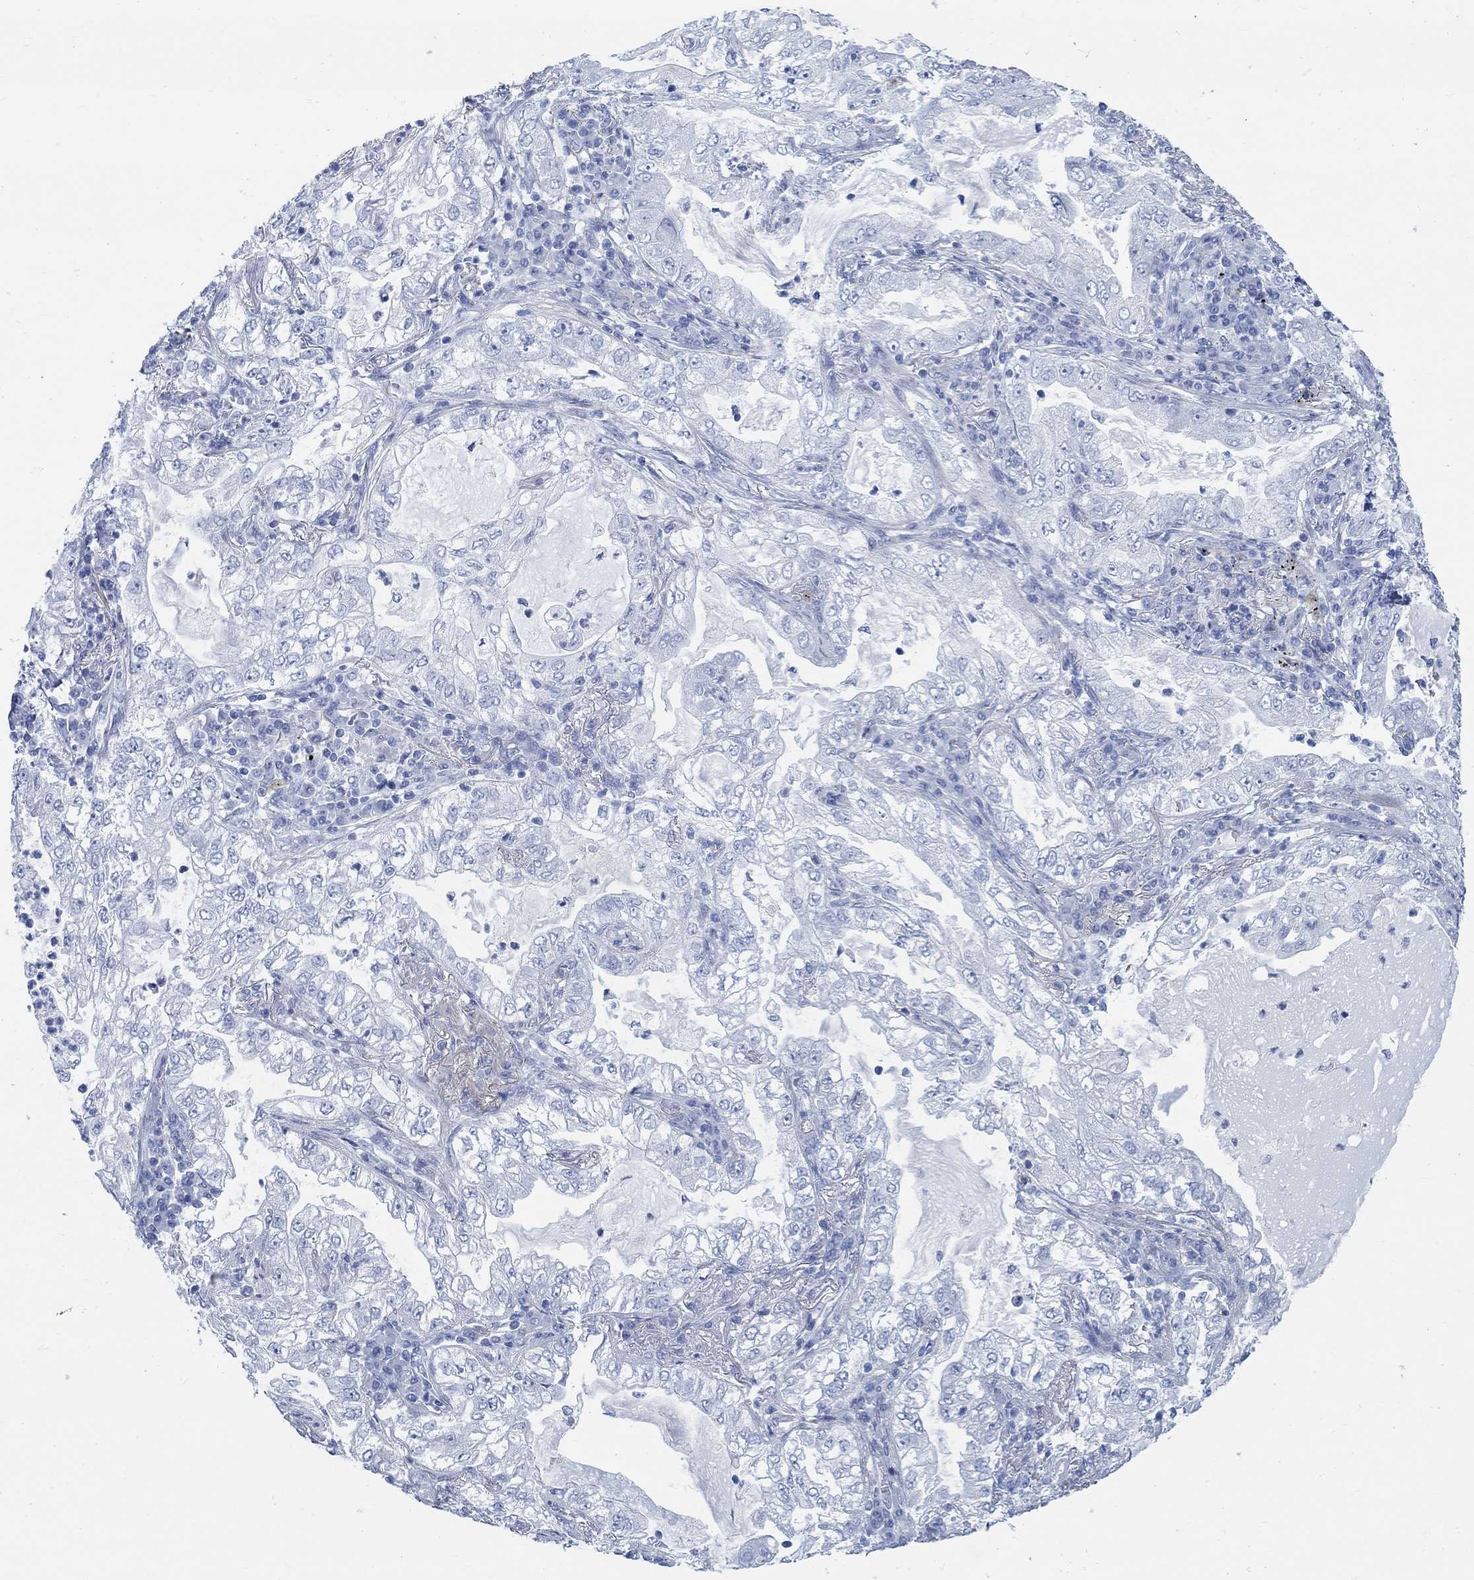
{"staining": {"intensity": "negative", "quantity": "none", "location": "none"}, "tissue": "lung cancer", "cell_type": "Tumor cells", "image_type": "cancer", "snomed": [{"axis": "morphology", "description": "Adenocarcinoma, NOS"}, {"axis": "topography", "description": "Lung"}], "caption": "Tumor cells show no significant protein staining in lung adenocarcinoma. The staining was performed using DAB to visualize the protein expression in brown, while the nuclei were stained in blue with hematoxylin (Magnification: 20x).", "gene": "RBM20", "patient": {"sex": "female", "age": 73}}